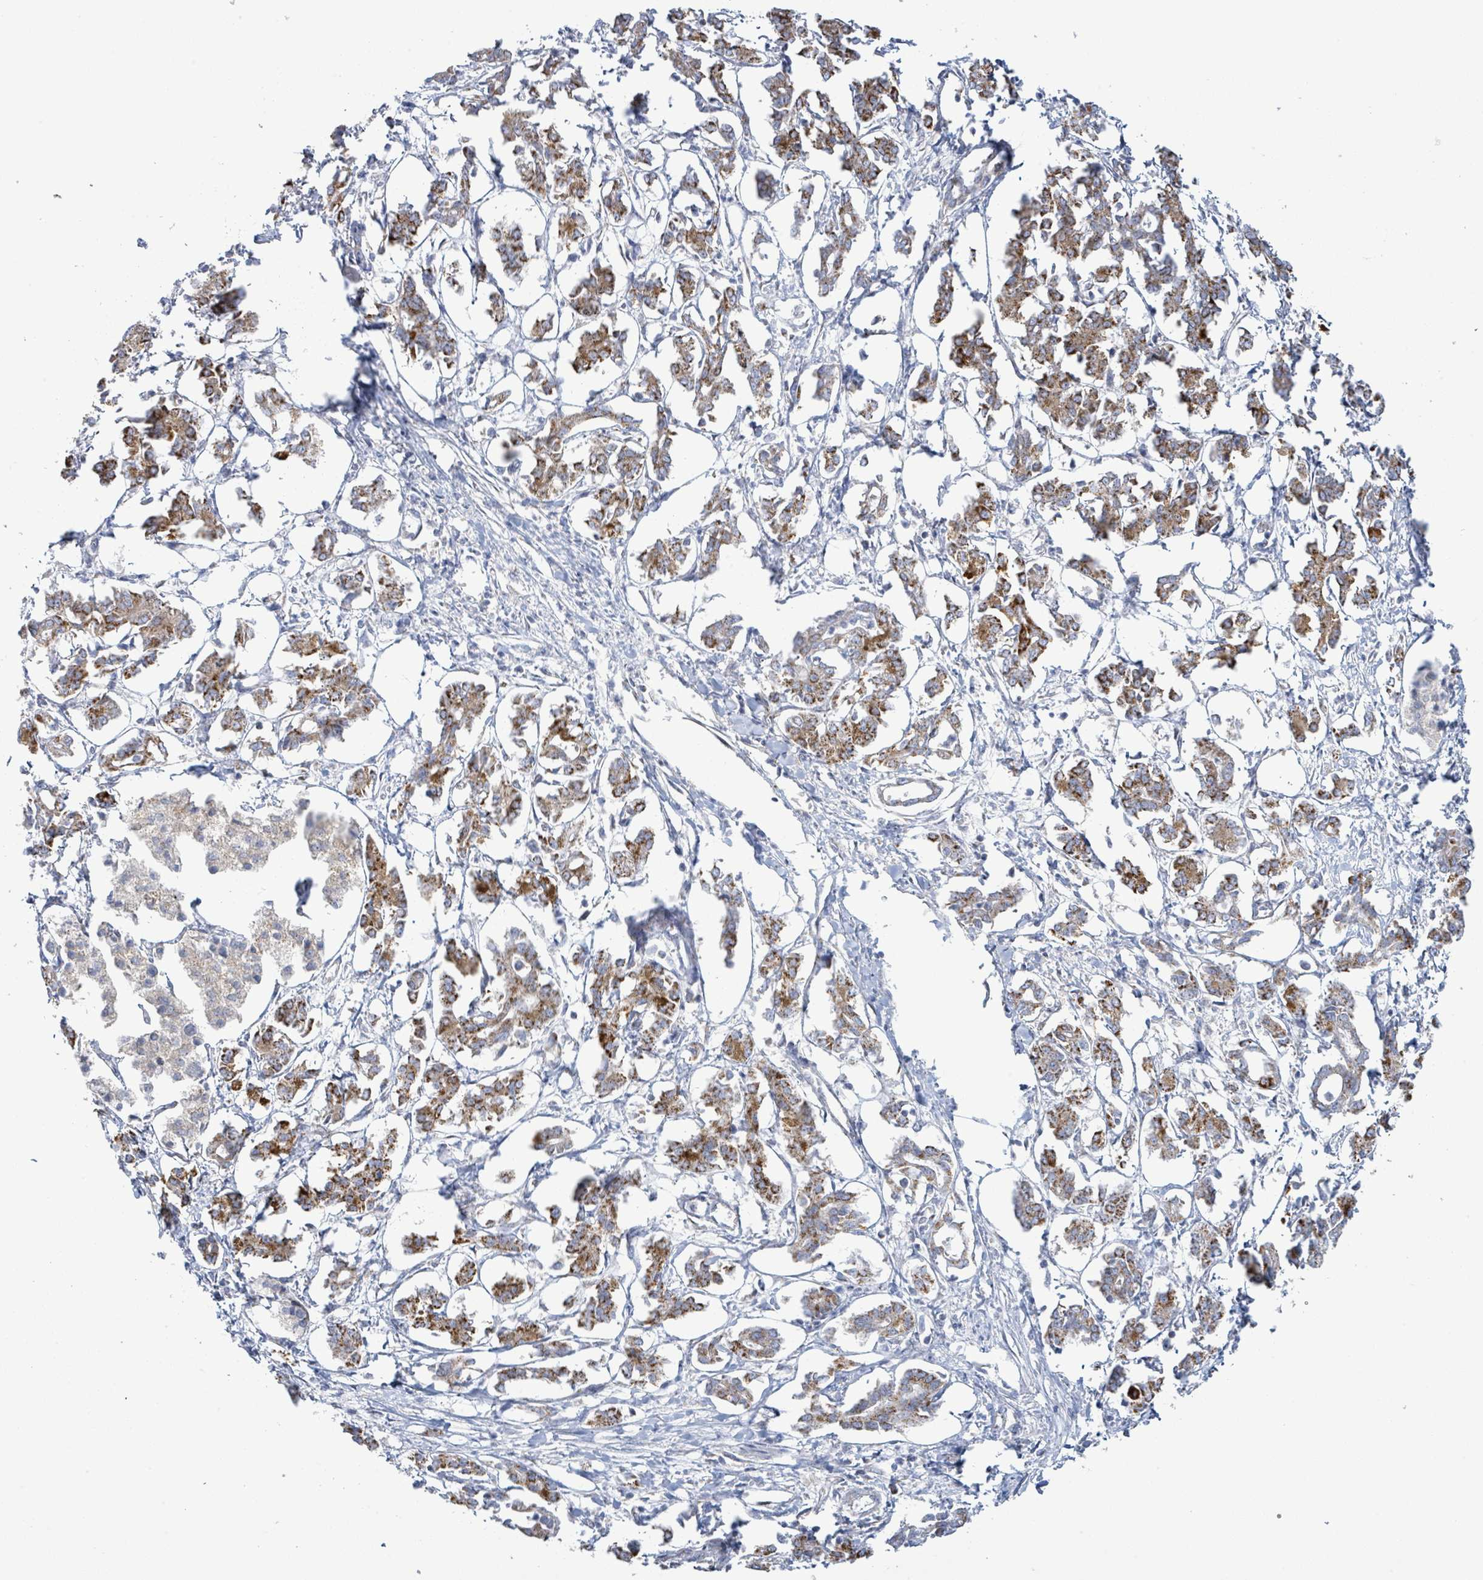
{"staining": {"intensity": "strong", "quantity": "25%-75%", "location": "cytoplasmic/membranous"}, "tissue": "pancreatic cancer", "cell_type": "Tumor cells", "image_type": "cancer", "snomed": [{"axis": "morphology", "description": "Adenocarcinoma, NOS"}, {"axis": "topography", "description": "Pancreas"}], "caption": "A photomicrograph showing strong cytoplasmic/membranous expression in about 25%-75% of tumor cells in pancreatic adenocarcinoma, as visualized by brown immunohistochemical staining.", "gene": "SUCLG2", "patient": {"sex": "male", "age": 61}}